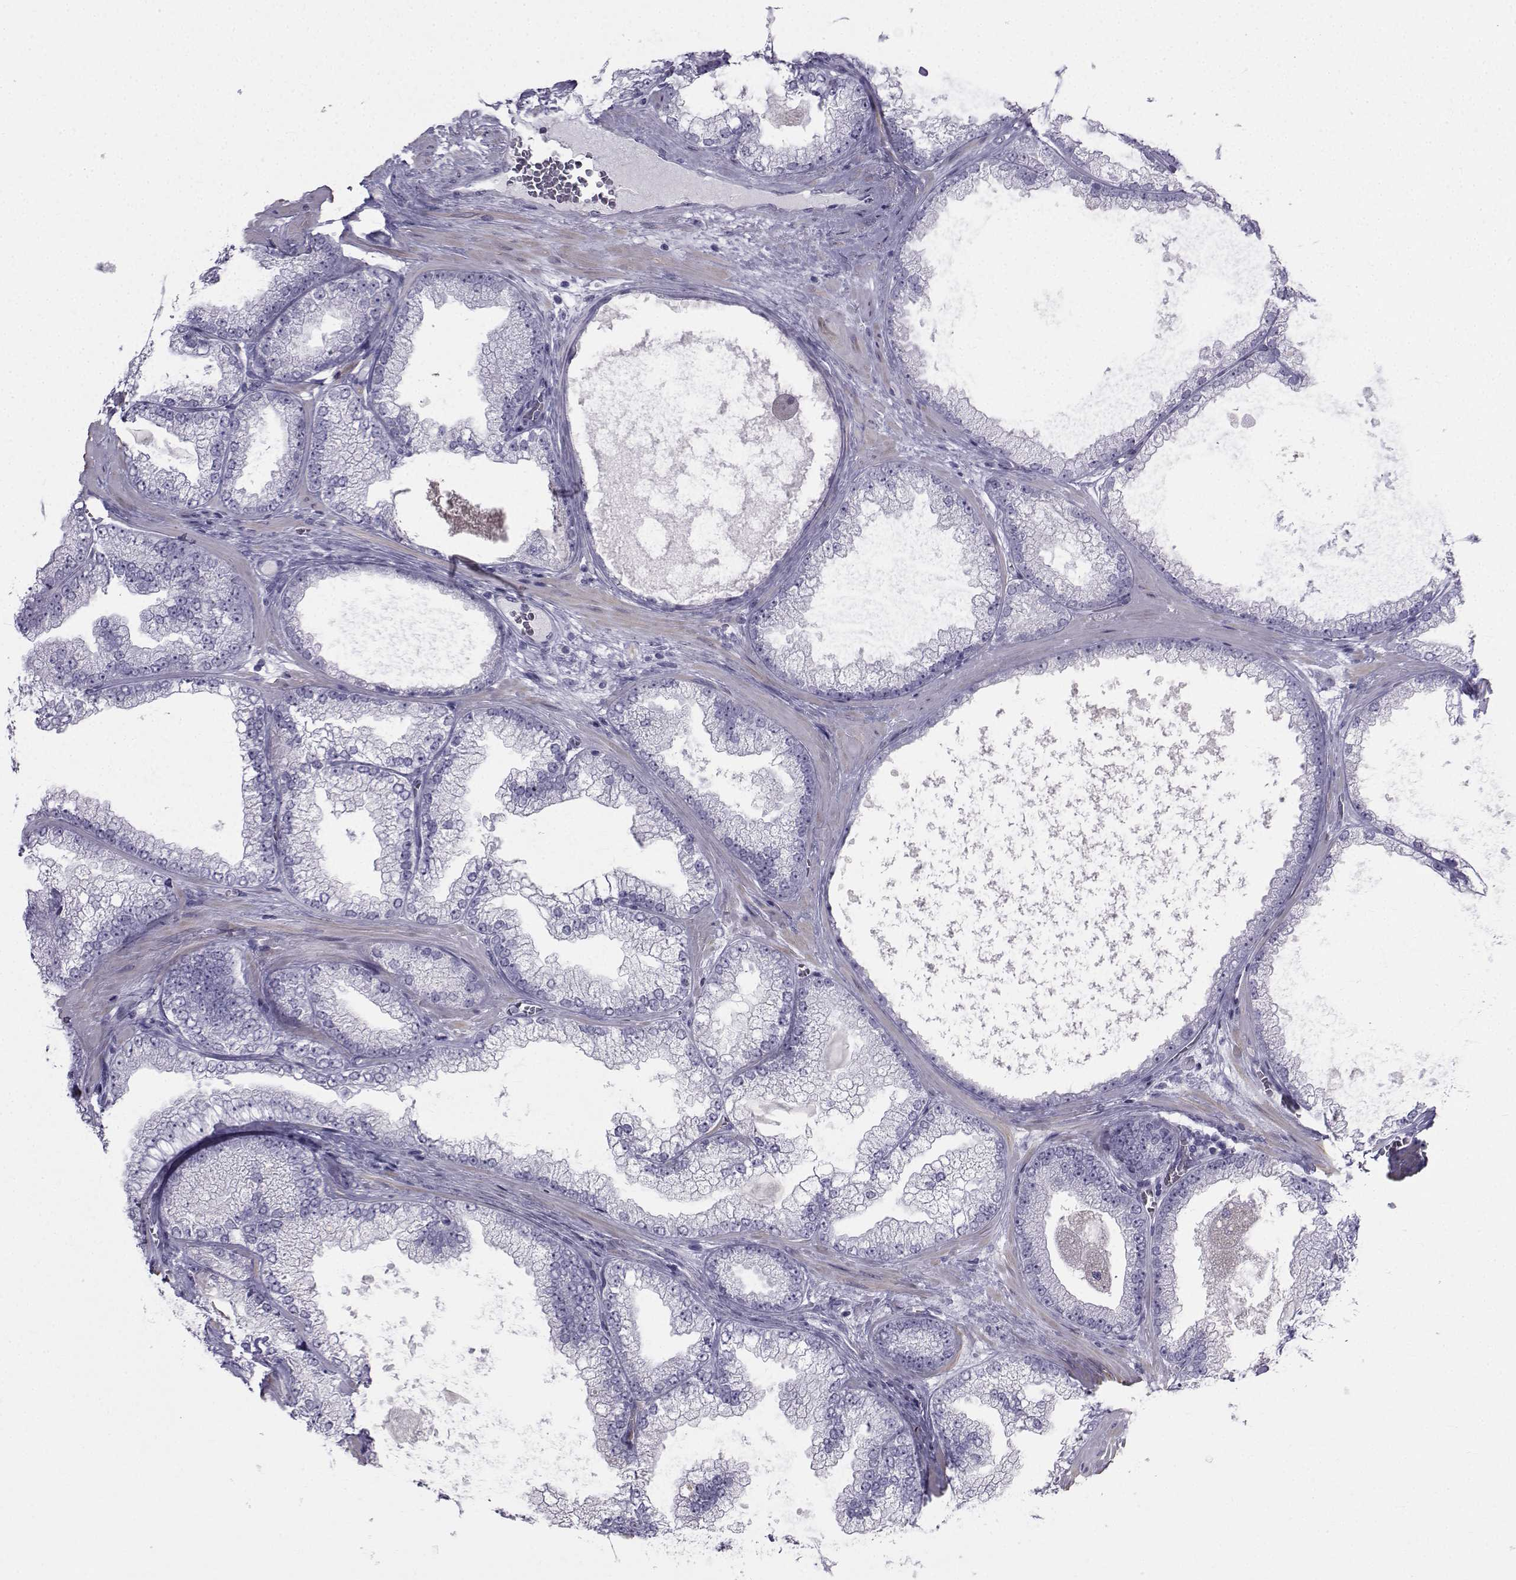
{"staining": {"intensity": "negative", "quantity": "none", "location": "none"}, "tissue": "prostate cancer", "cell_type": "Tumor cells", "image_type": "cancer", "snomed": [{"axis": "morphology", "description": "Adenocarcinoma, Low grade"}, {"axis": "topography", "description": "Prostate"}], "caption": "There is no significant positivity in tumor cells of prostate low-grade adenocarcinoma. (Brightfield microscopy of DAB immunohistochemistry (IHC) at high magnification).", "gene": "SPANXD", "patient": {"sex": "male", "age": 57}}